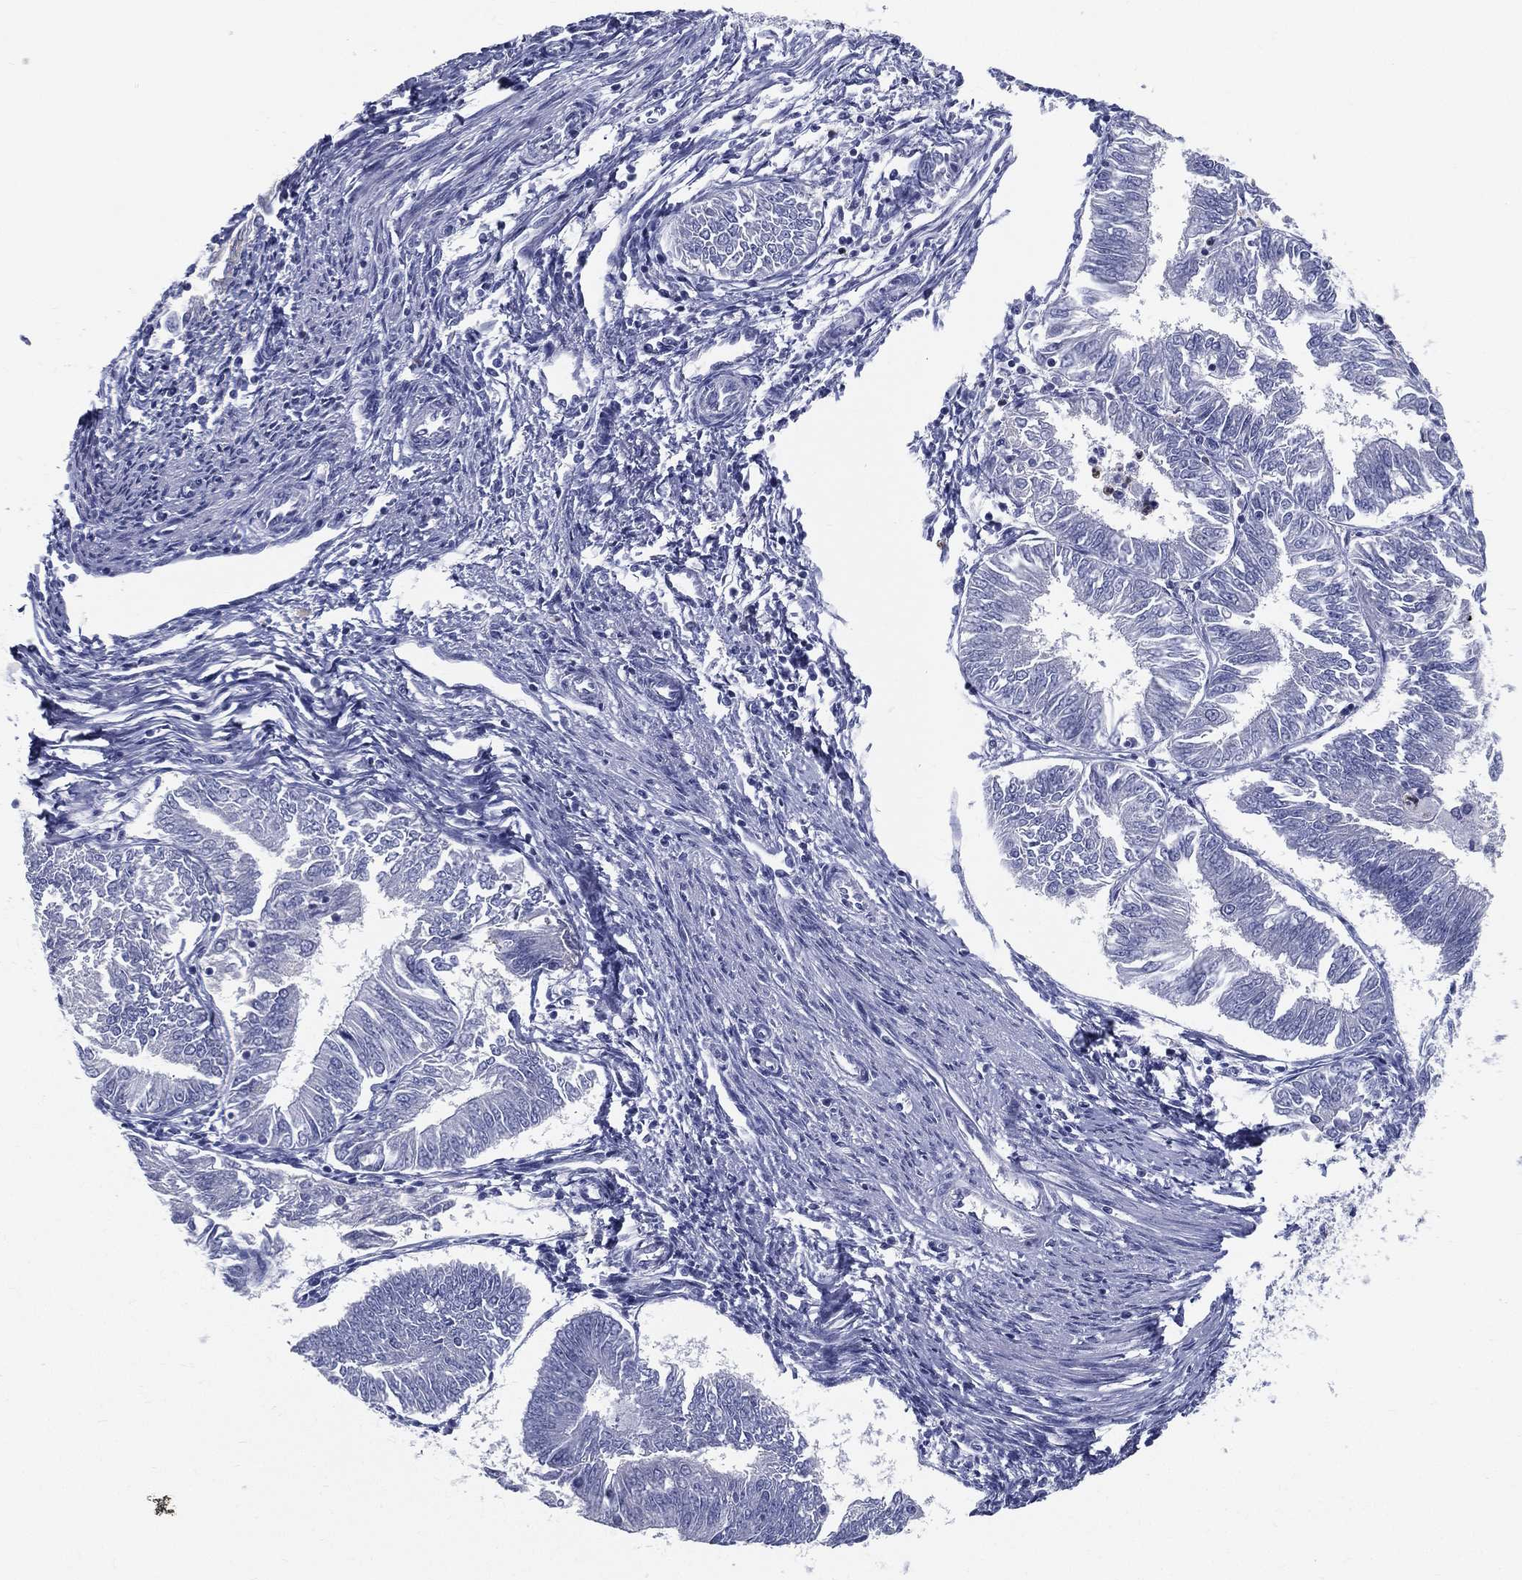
{"staining": {"intensity": "negative", "quantity": "none", "location": "none"}, "tissue": "endometrial cancer", "cell_type": "Tumor cells", "image_type": "cancer", "snomed": [{"axis": "morphology", "description": "Adenocarcinoma, NOS"}, {"axis": "topography", "description": "Endometrium"}], "caption": "DAB (3,3'-diaminobenzidine) immunohistochemical staining of endometrial cancer (adenocarcinoma) displays no significant staining in tumor cells.", "gene": "STS", "patient": {"sex": "female", "age": 58}}